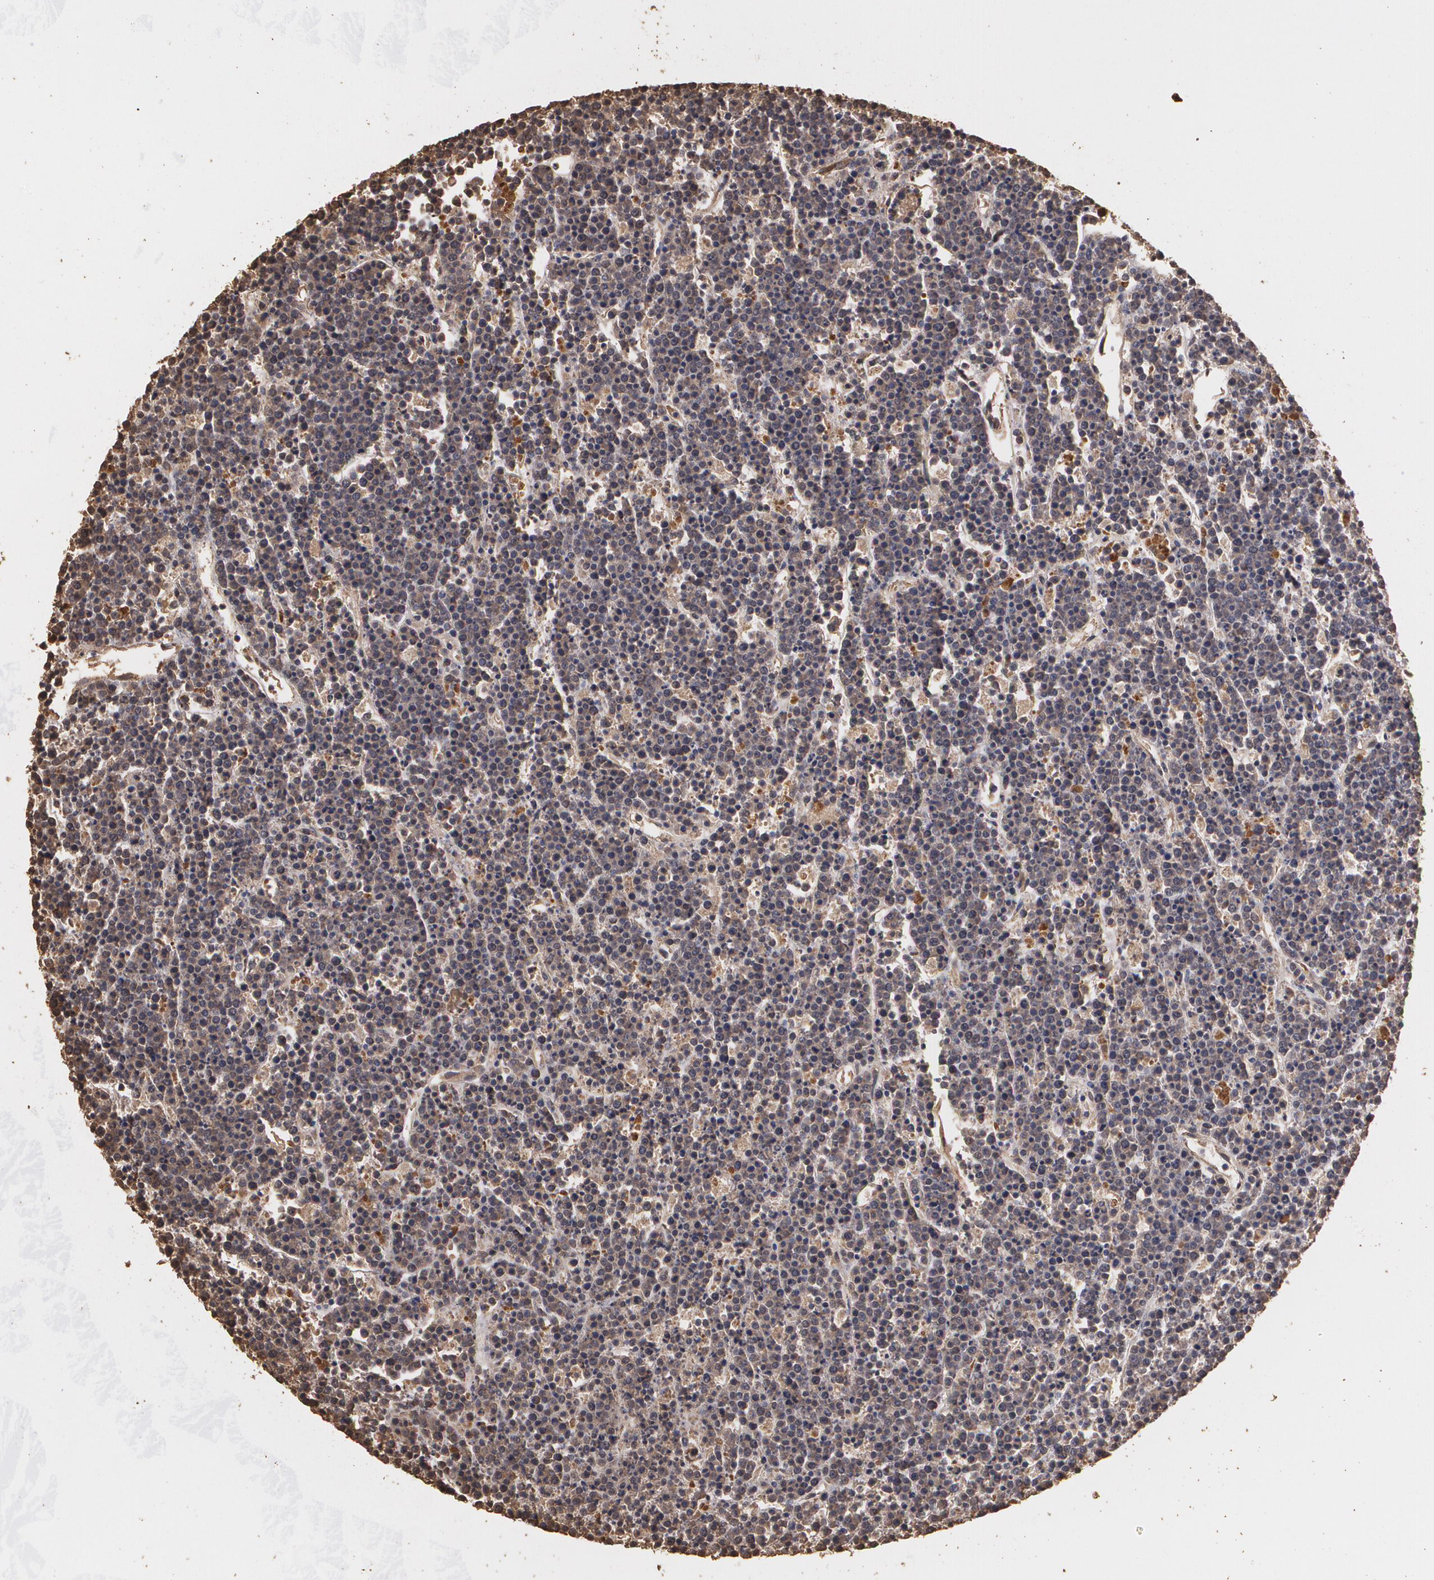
{"staining": {"intensity": "moderate", "quantity": ">75%", "location": "cytoplasmic/membranous"}, "tissue": "lymphoma", "cell_type": "Tumor cells", "image_type": "cancer", "snomed": [{"axis": "morphology", "description": "Malignant lymphoma, non-Hodgkin's type, High grade"}, {"axis": "topography", "description": "Ovary"}], "caption": "A brown stain labels moderate cytoplasmic/membranous staining of a protein in lymphoma tumor cells.", "gene": "PON1", "patient": {"sex": "female", "age": 56}}